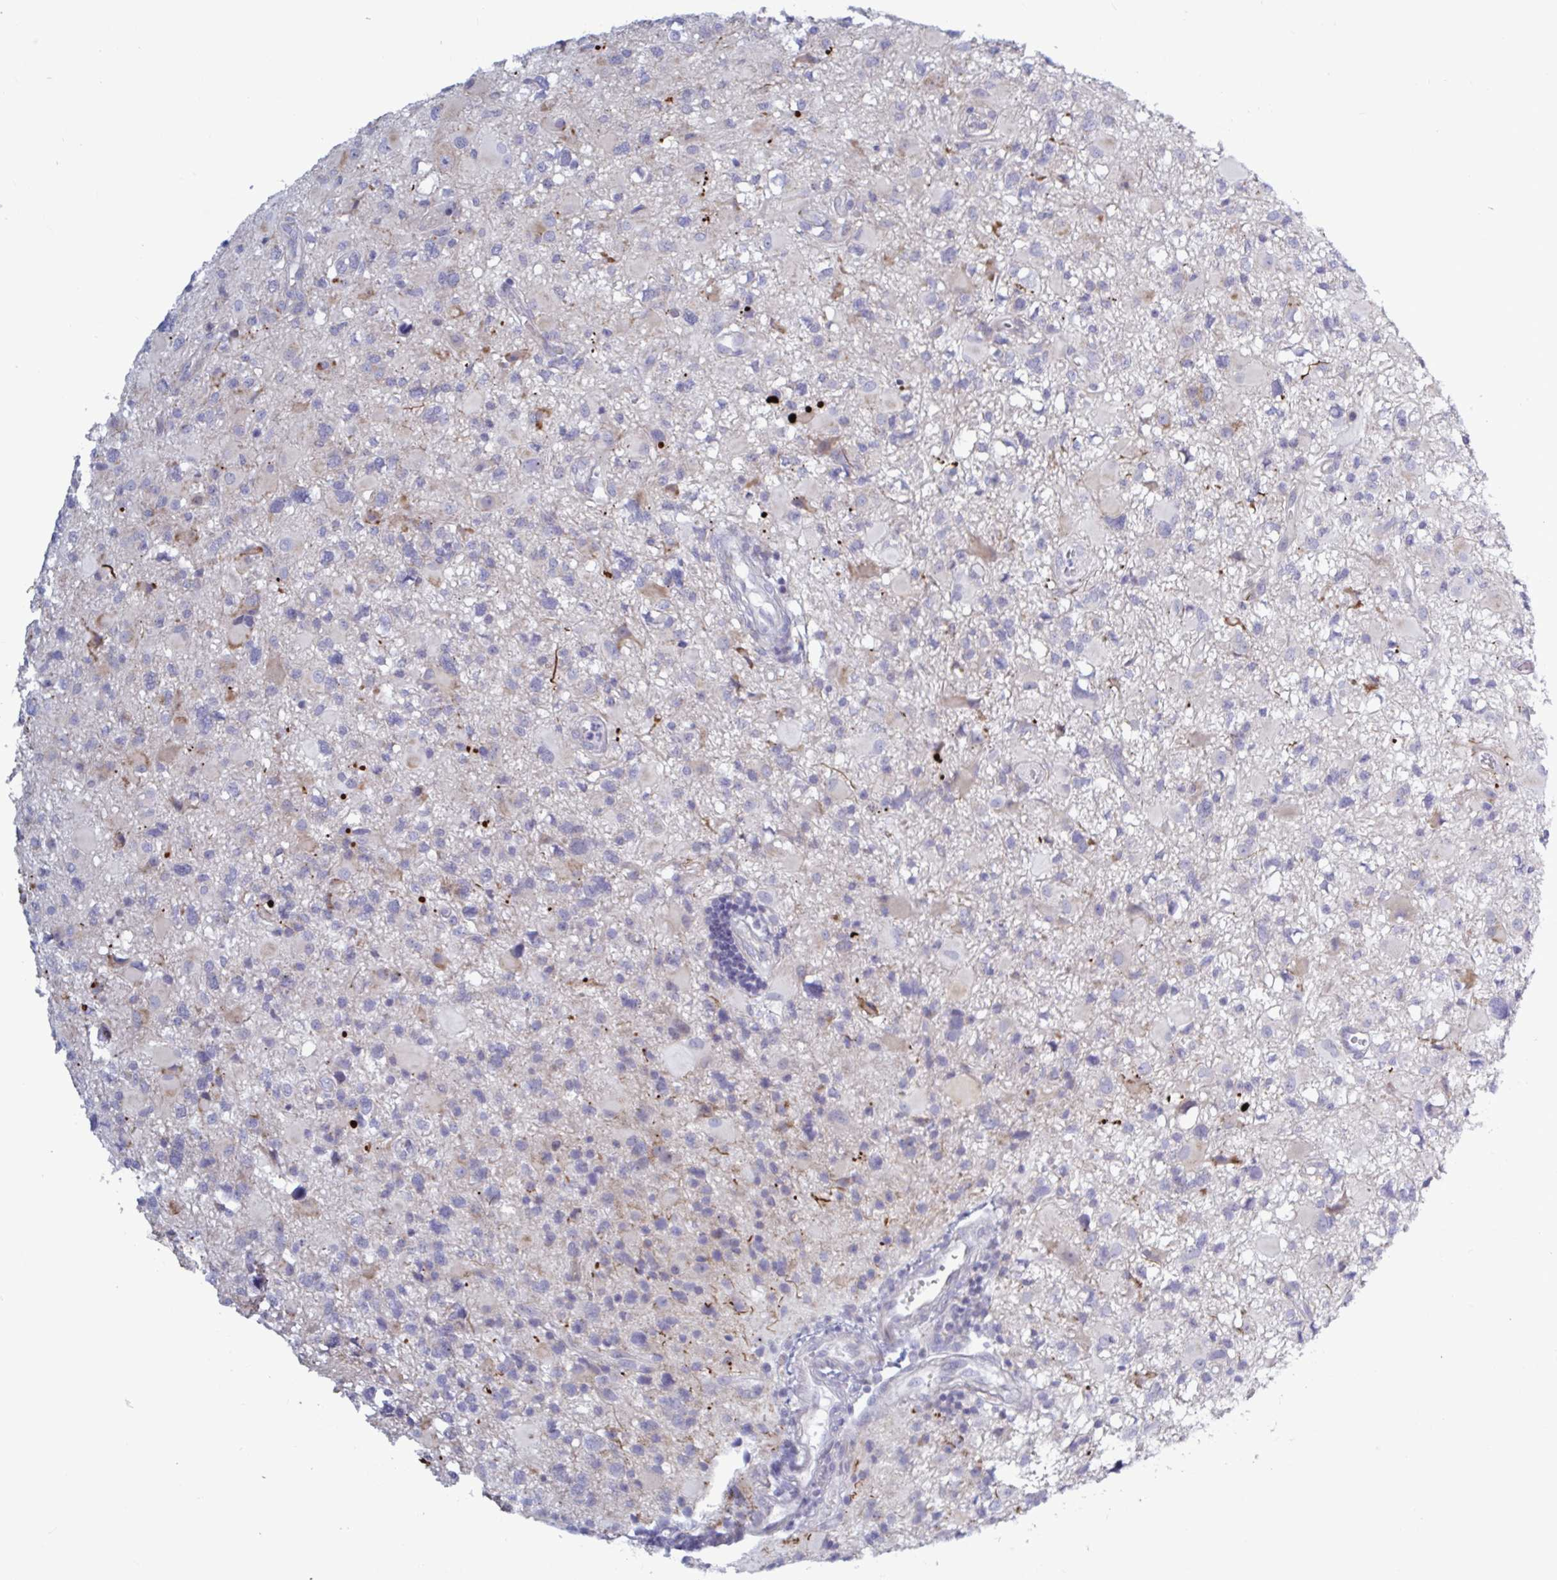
{"staining": {"intensity": "negative", "quantity": "none", "location": "none"}, "tissue": "glioma", "cell_type": "Tumor cells", "image_type": "cancer", "snomed": [{"axis": "morphology", "description": "Glioma, malignant, High grade"}, {"axis": "topography", "description": "Brain"}], "caption": "This micrograph is of glioma stained with immunohistochemistry to label a protein in brown with the nuclei are counter-stained blue. There is no positivity in tumor cells.", "gene": "ATG9A", "patient": {"sex": "male", "age": 54}}